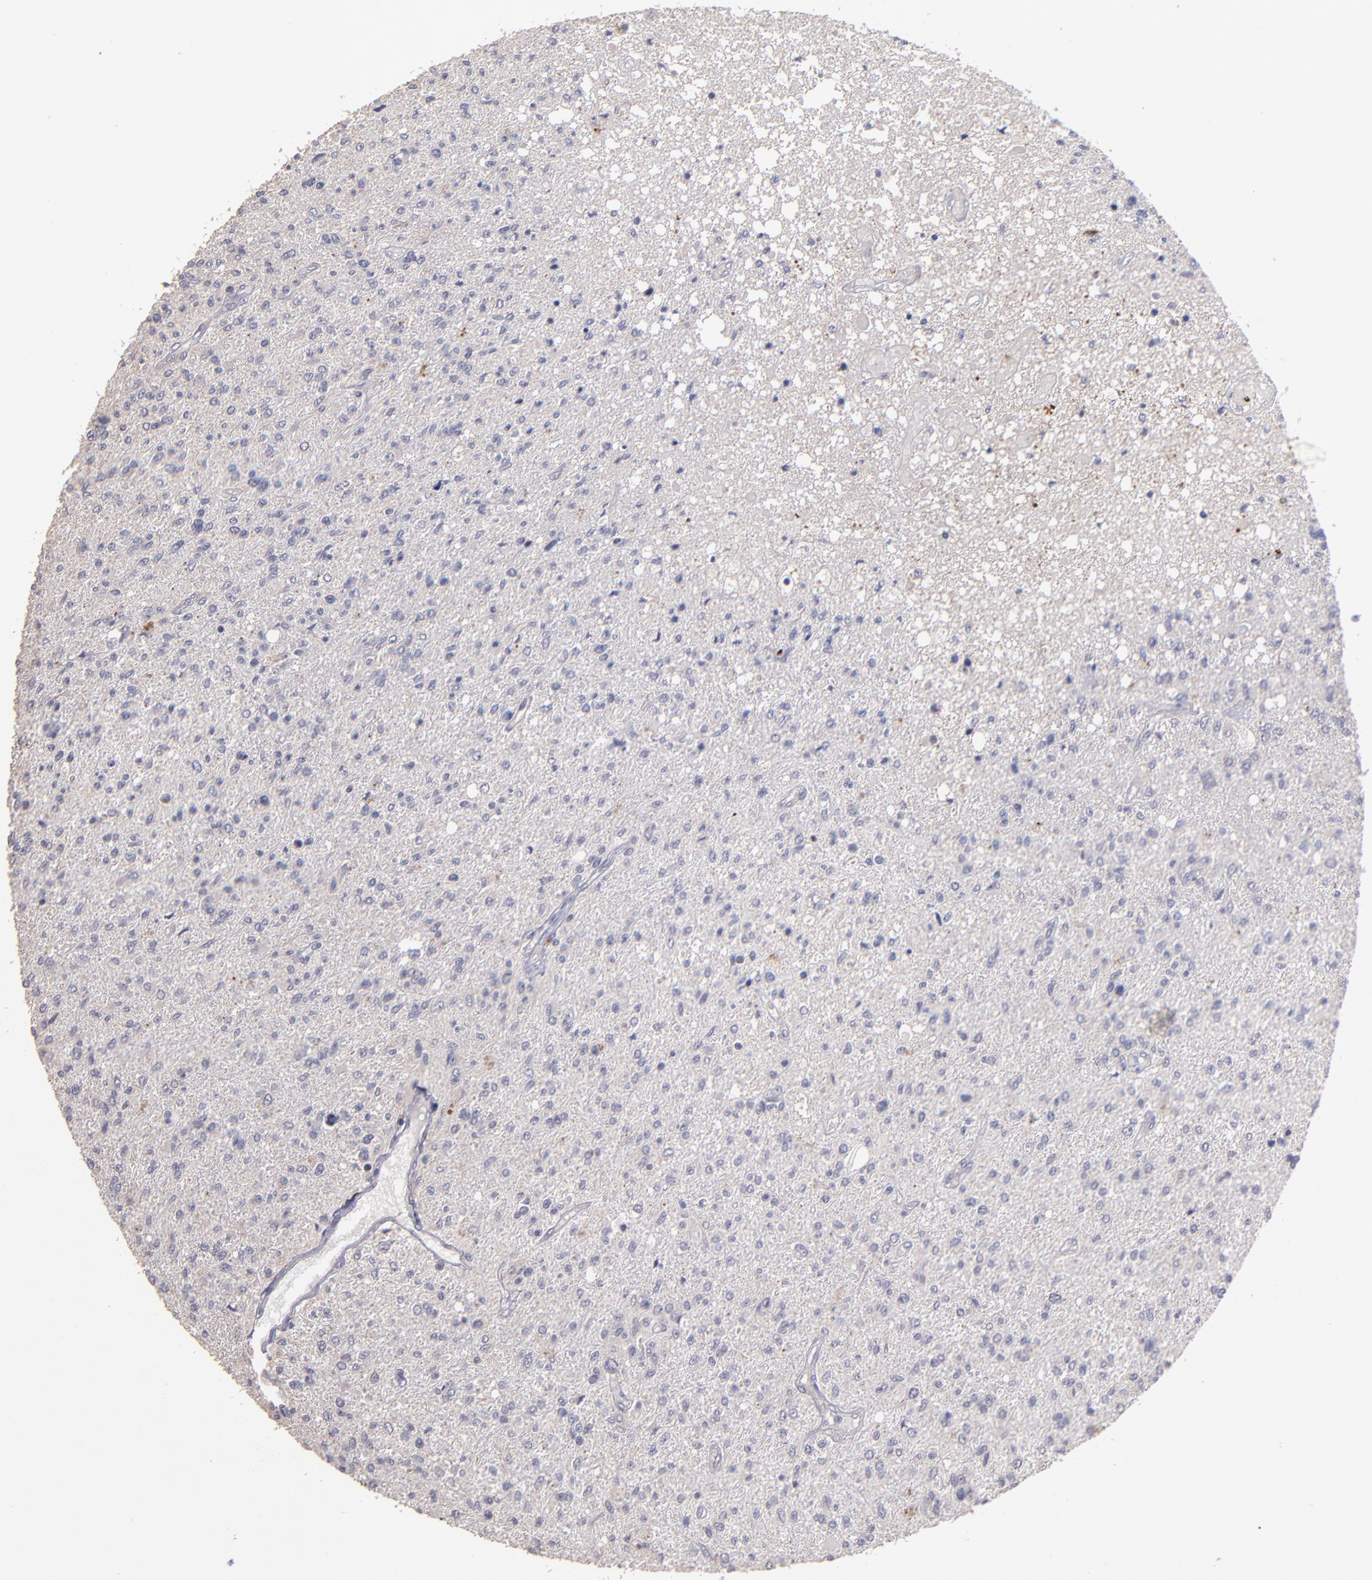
{"staining": {"intensity": "negative", "quantity": "none", "location": "none"}, "tissue": "glioma", "cell_type": "Tumor cells", "image_type": "cancer", "snomed": [{"axis": "morphology", "description": "Glioma, malignant, High grade"}, {"axis": "topography", "description": "Cerebral cortex"}], "caption": "Immunohistochemistry (IHC) micrograph of neoplastic tissue: human glioma stained with DAB (3,3'-diaminobenzidine) demonstrates no significant protein staining in tumor cells.", "gene": "MAGEE1", "patient": {"sex": "male", "age": 76}}